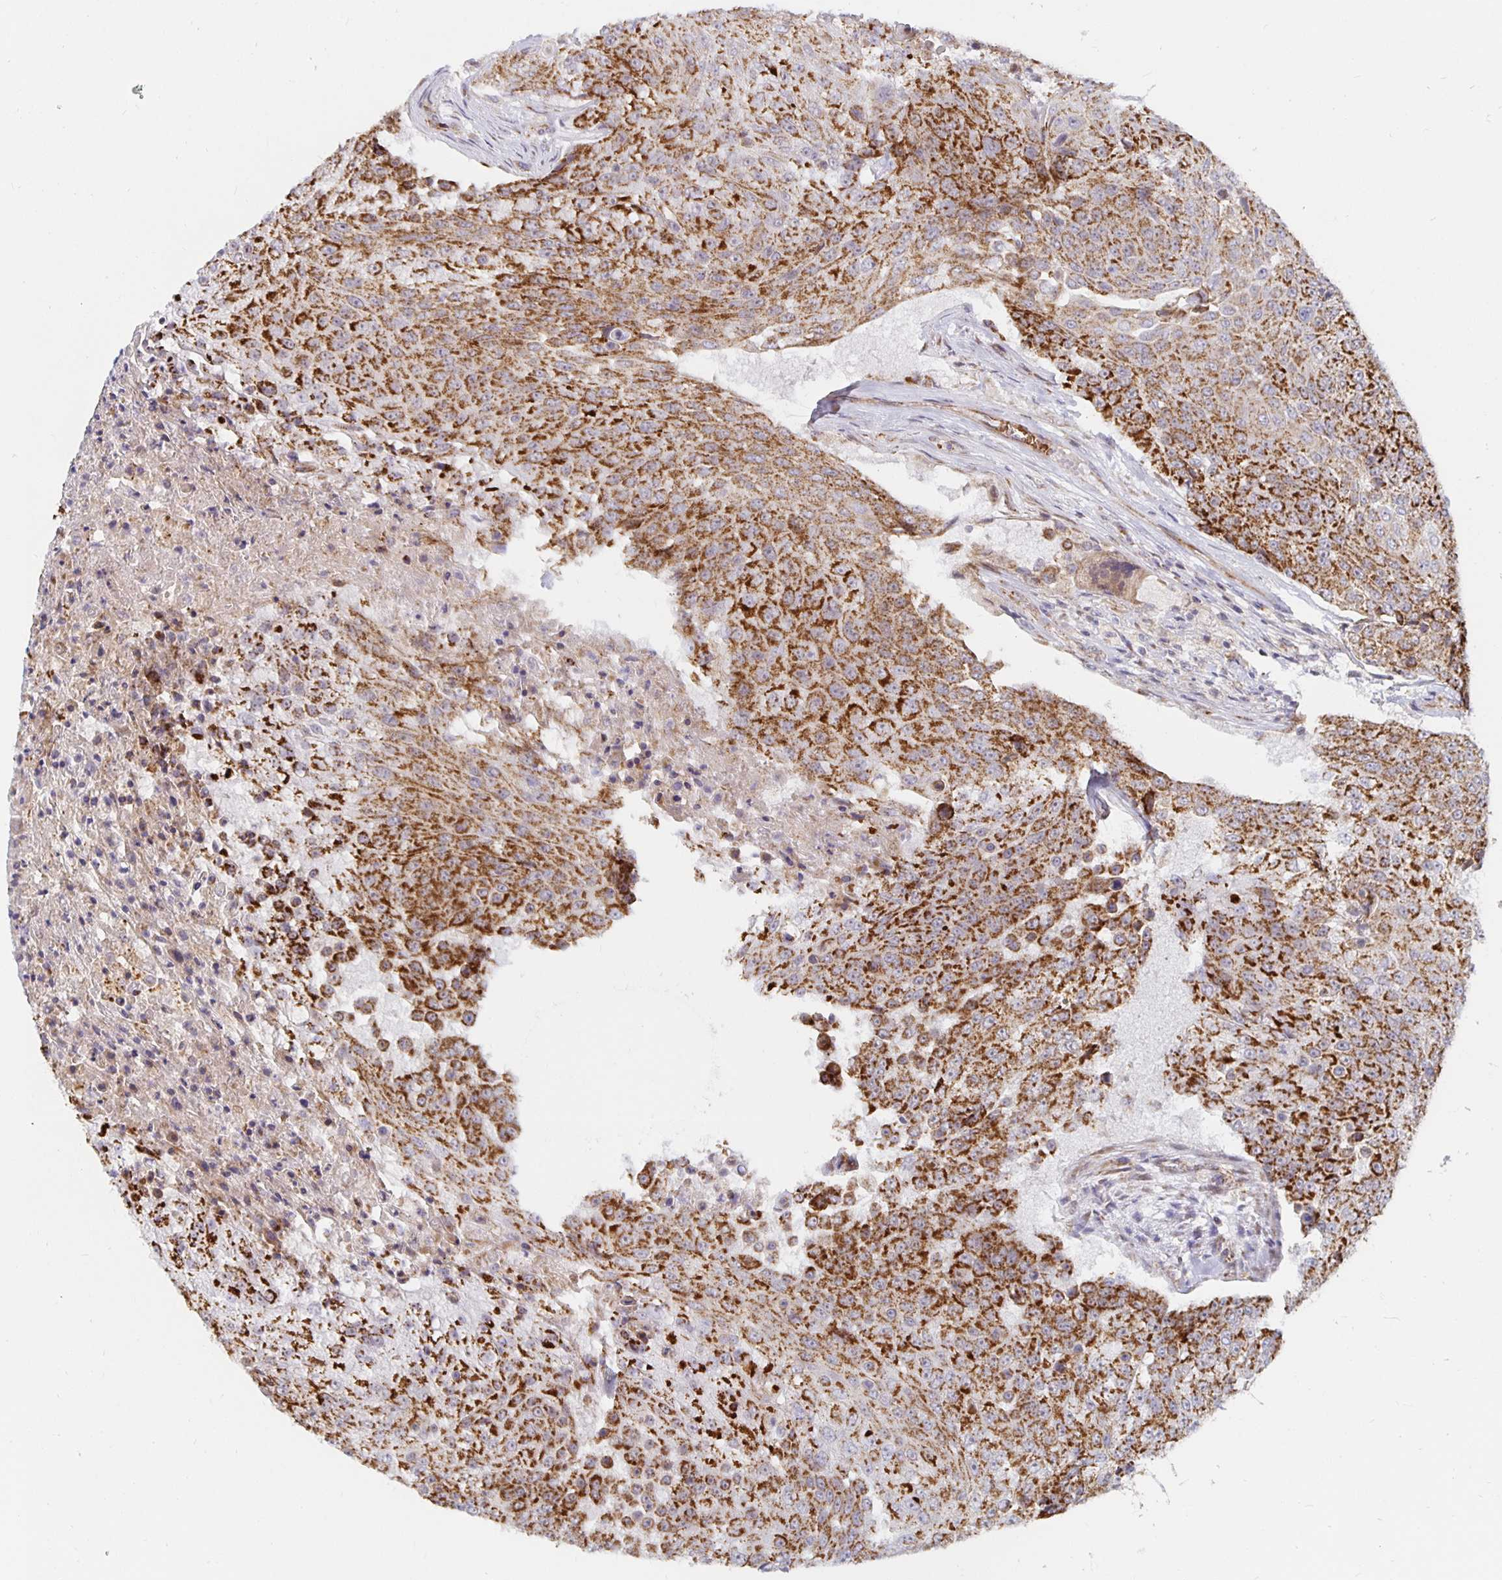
{"staining": {"intensity": "strong", "quantity": ">75%", "location": "cytoplasmic/membranous"}, "tissue": "urothelial cancer", "cell_type": "Tumor cells", "image_type": "cancer", "snomed": [{"axis": "morphology", "description": "Urothelial carcinoma, High grade"}, {"axis": "topography", "description": "Urinary bladder"}], "caption": "Brown immunohistochemical staining in human urothelial cancer displays strong cytoplasmic/membranous positivity in about >75% of tumor cells.", "gene": "MRPL28", "patient": {"sex": "female", "age": 63}}